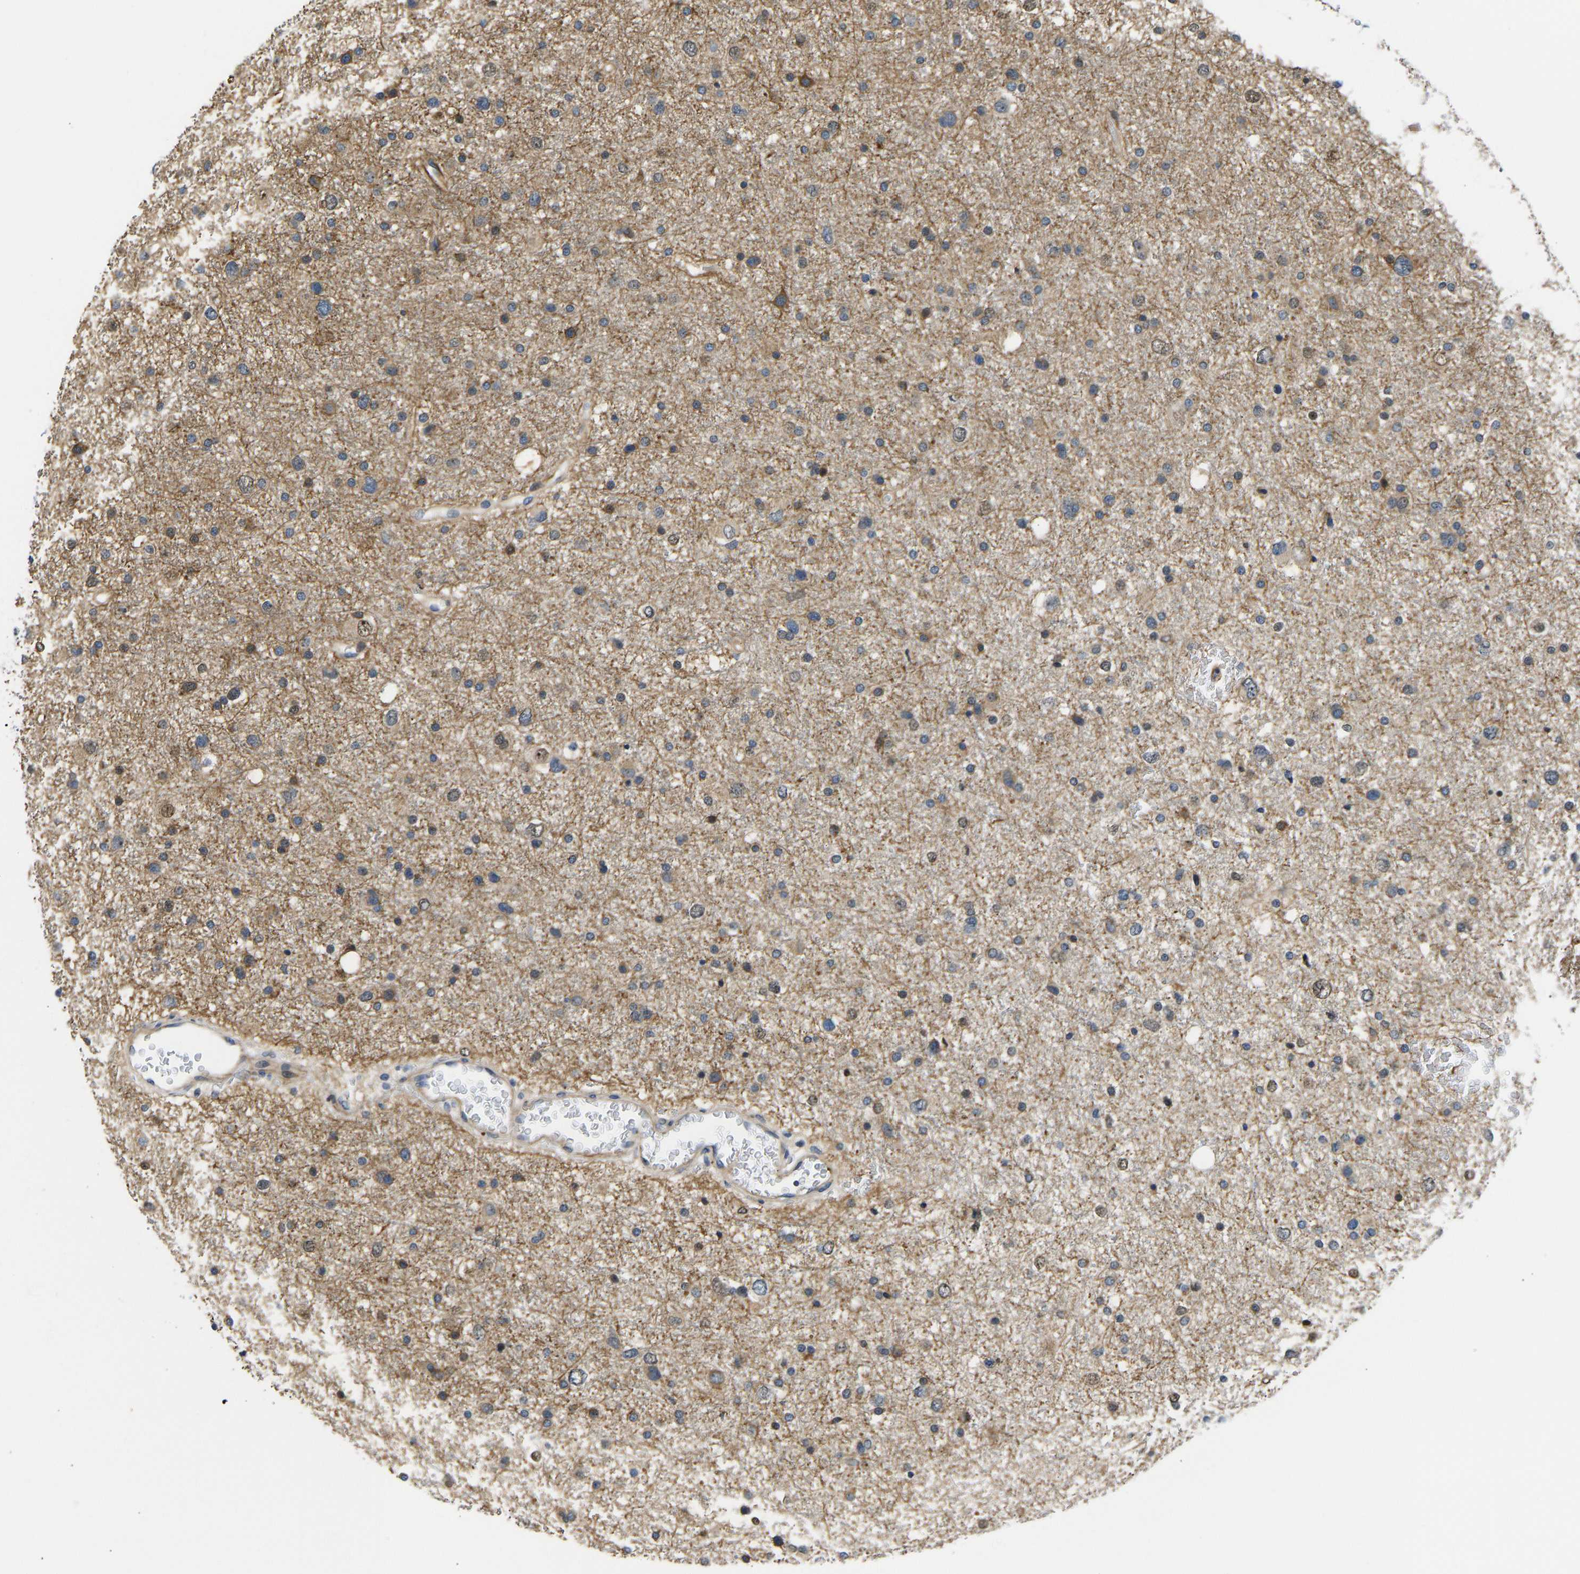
{"staining": {"intensity": "moderate", "quantity": "<25%", "location": "cytoplasmic/membranous"}, "tissue": "glioma", "cell_type": "Tumor cells", "image_type": "cancer", "snomed": [{"axis": "morphology", "description": "Glioma, malignant, Low grade"}, {"axis": "topography", "description": "Brain"}], "caption": "This is an image of IHC staining of glioma, which shows moderate expression in the cytoplasmic/membranous of tumor cells.", "gene": "RESF1", "patient": {"sex": "female", "age": 37}}